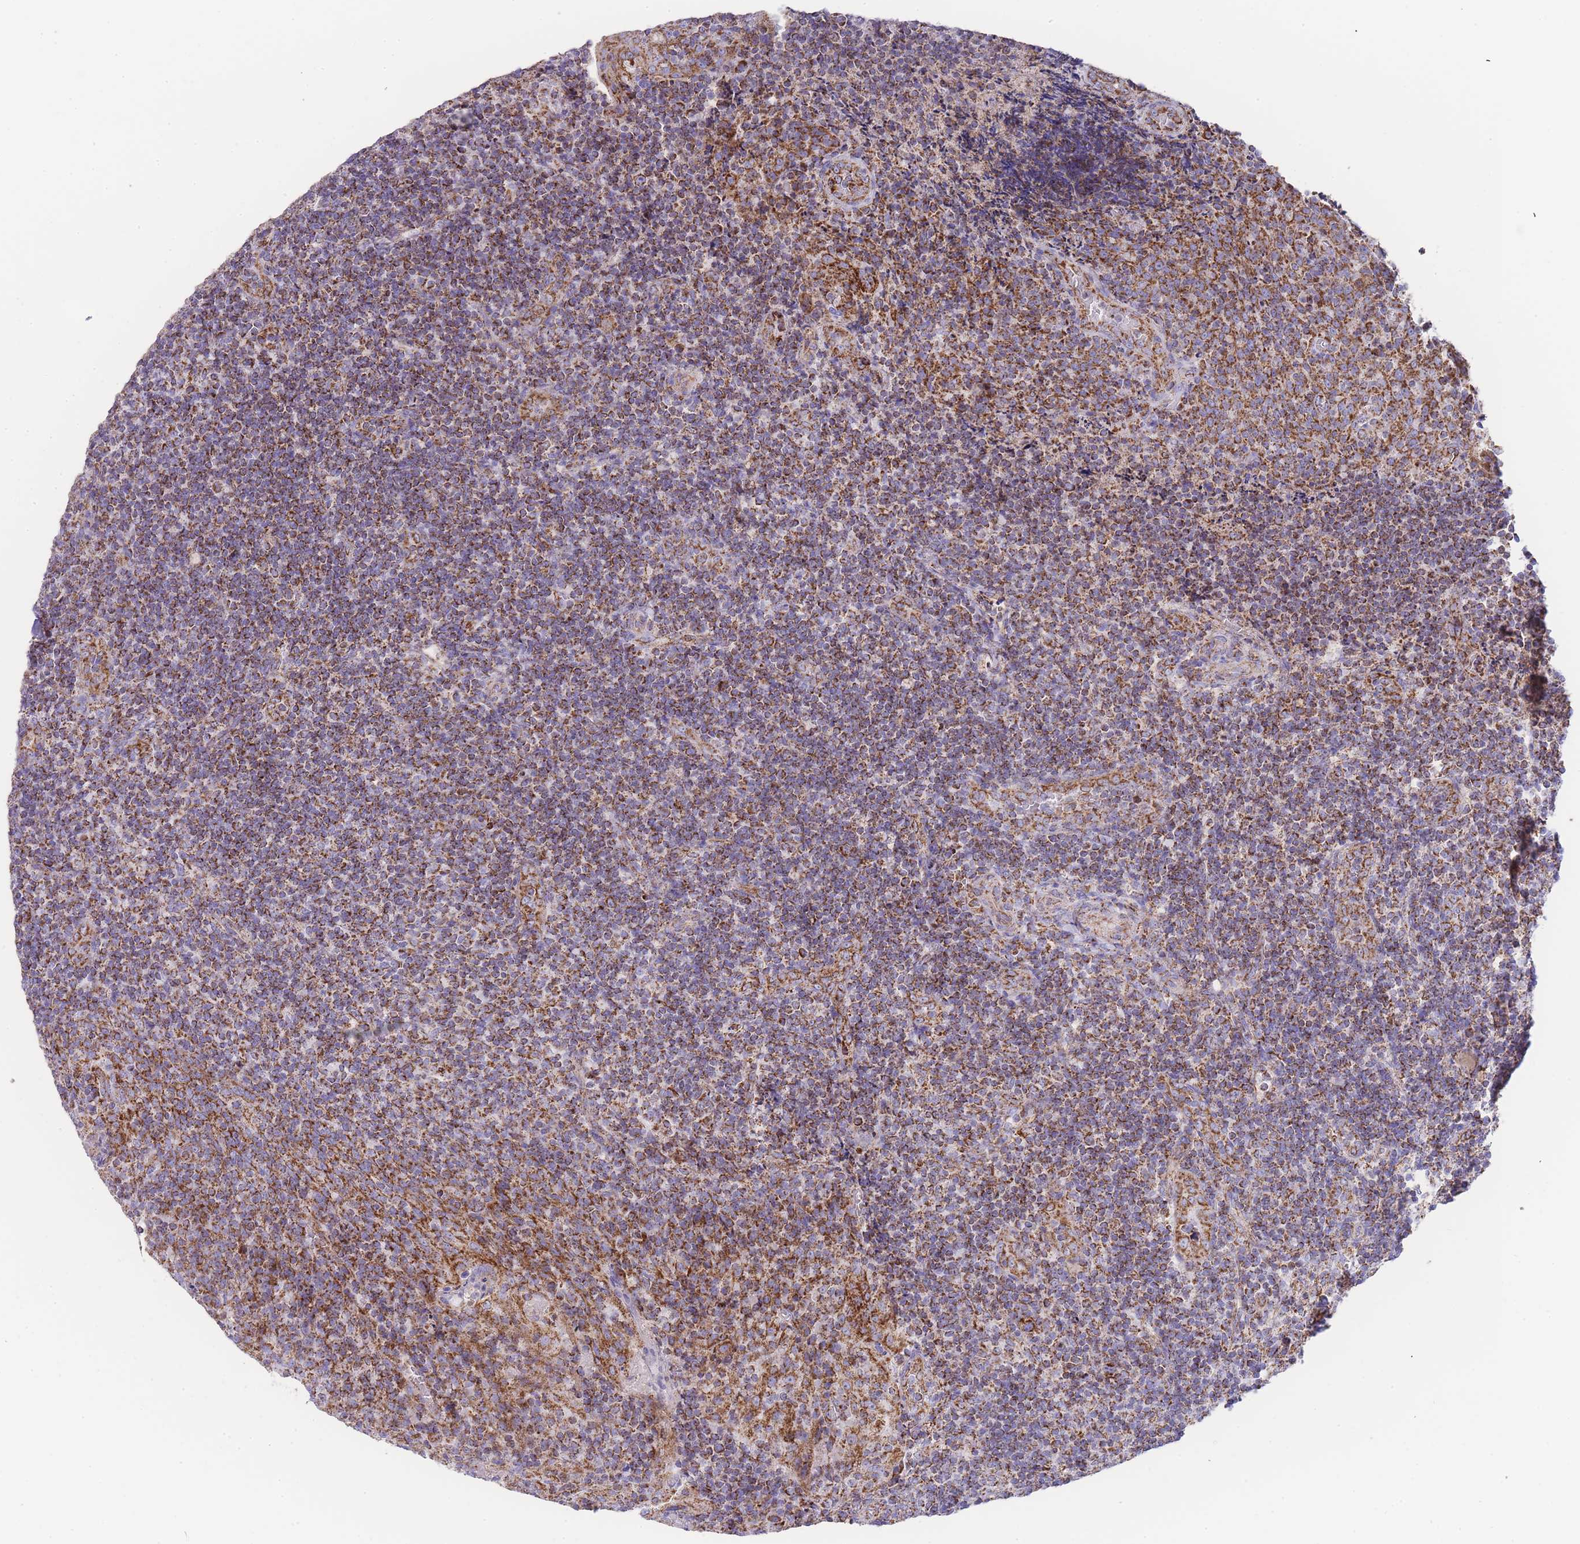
{"staining": {"intensity": "strong", "quantity": ">75%", "location": "cytoplasmic/membranous"}, "tissue": "tonsil", "cell_type": "Germinal center cells", "image_type": "normal", "snomed": [{"axis": "morphology", "description": "Normal tissue, NOS"}, {"axis": "topography", "description": "Tonsil"}], "caption": "High-power microscopy captured an IHC image of benign tonsil, revealing strong cytoplasmic/membranous positivity in approximately >75% of germinal center cells. The staining was performed using DAB, with brown indicating positive protein expression. Nuclei are stained blue with hematoxylin.", "gene": "GSTM1", "patient": {"sex": "male", "age": 17}}